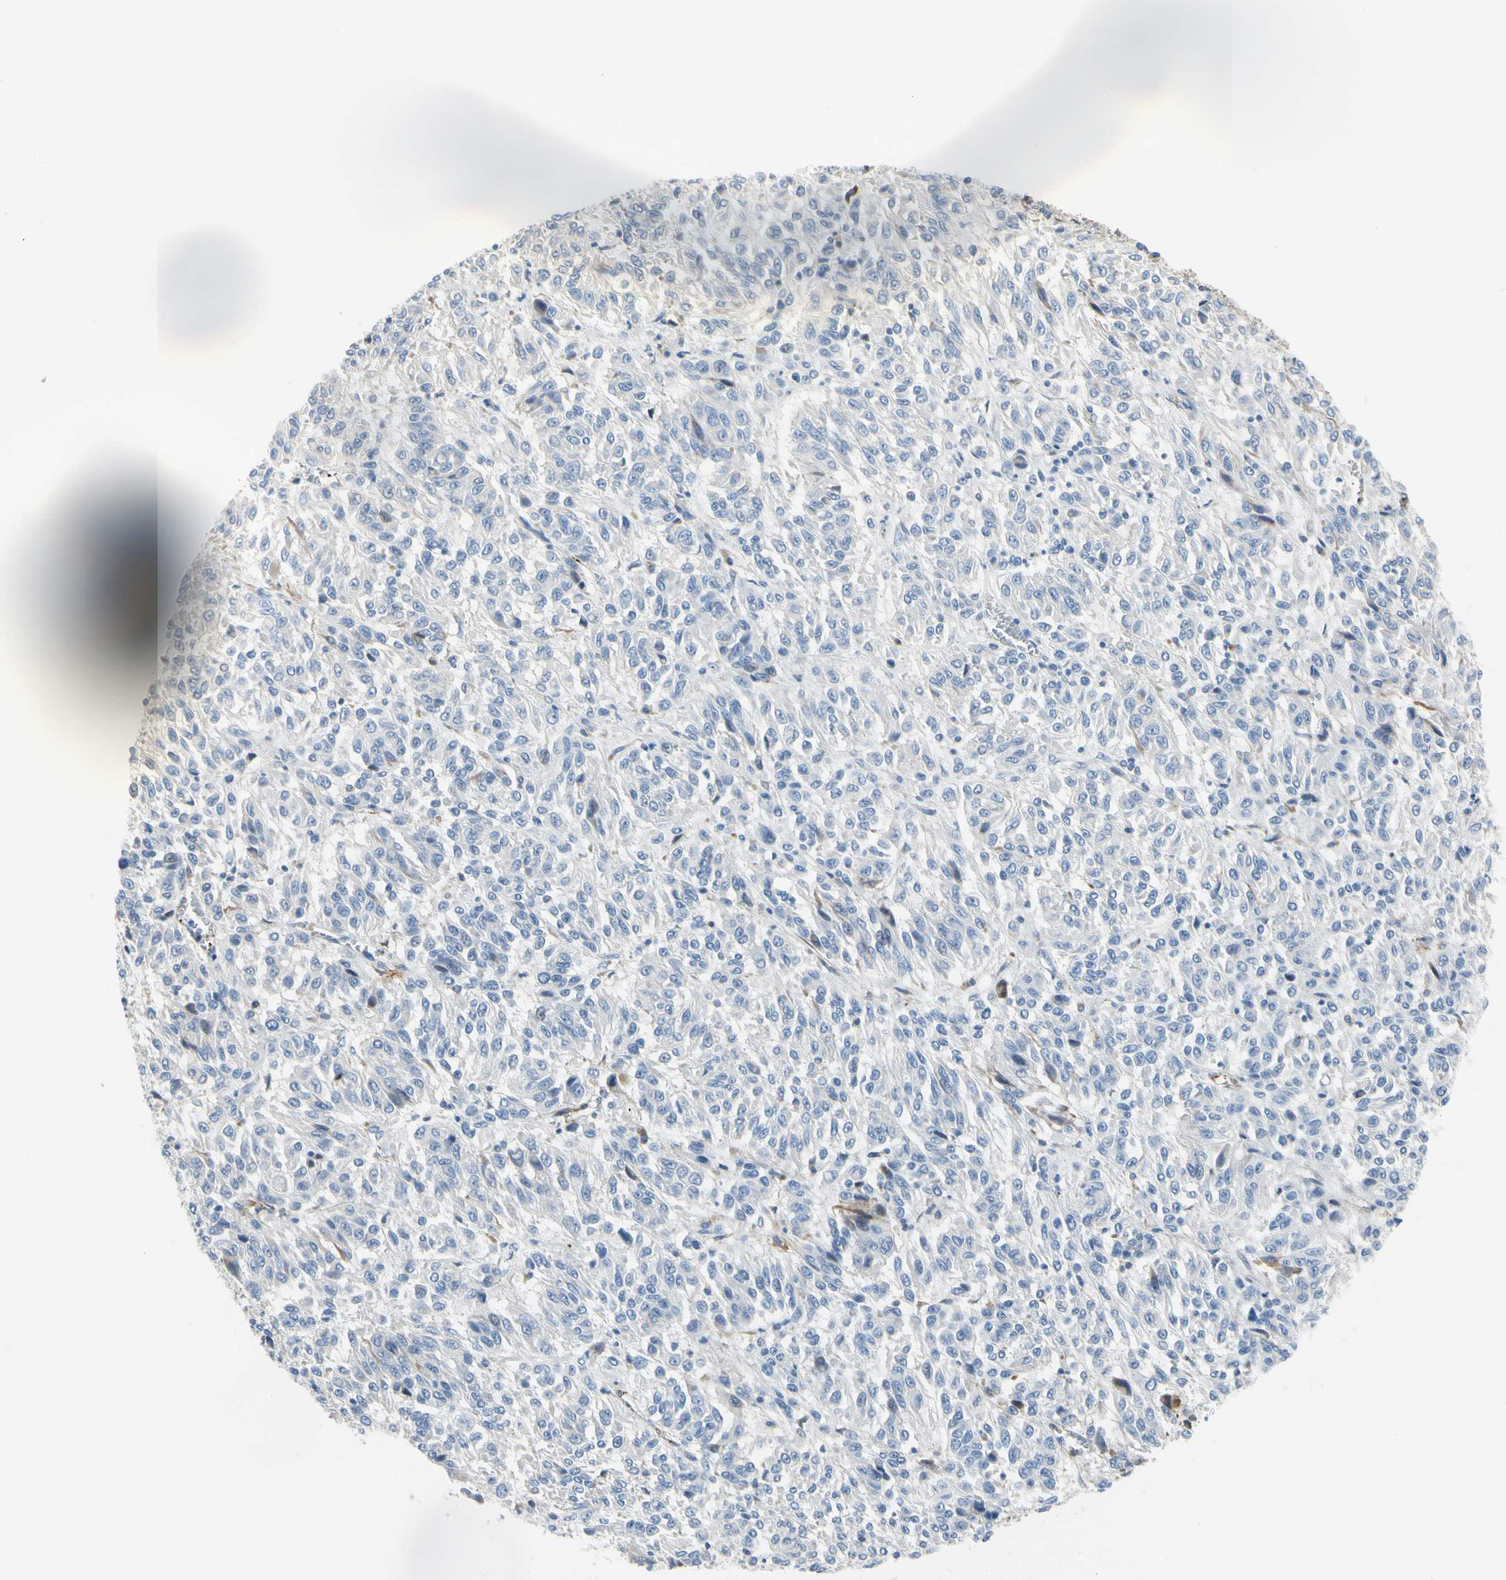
{"staining": {"intensity": "negative", "quantity": "none", "location": "none"}, "tissue": "melanoma", "cell_type": "Tumor cells", "image_type": "cancer", "snomed": [{"axis": "morphology", "description": "Malignant melanoma, Metastatic site"}, {"axis": "topography", "description": "Lung"}], "caption": "Immunohistochemistry (IHC) of human malignant melanoma (metastatic site) shows no expression in tumor cells.", "gene": "FGB", "patient": {"sex": "male", "age": 64}}